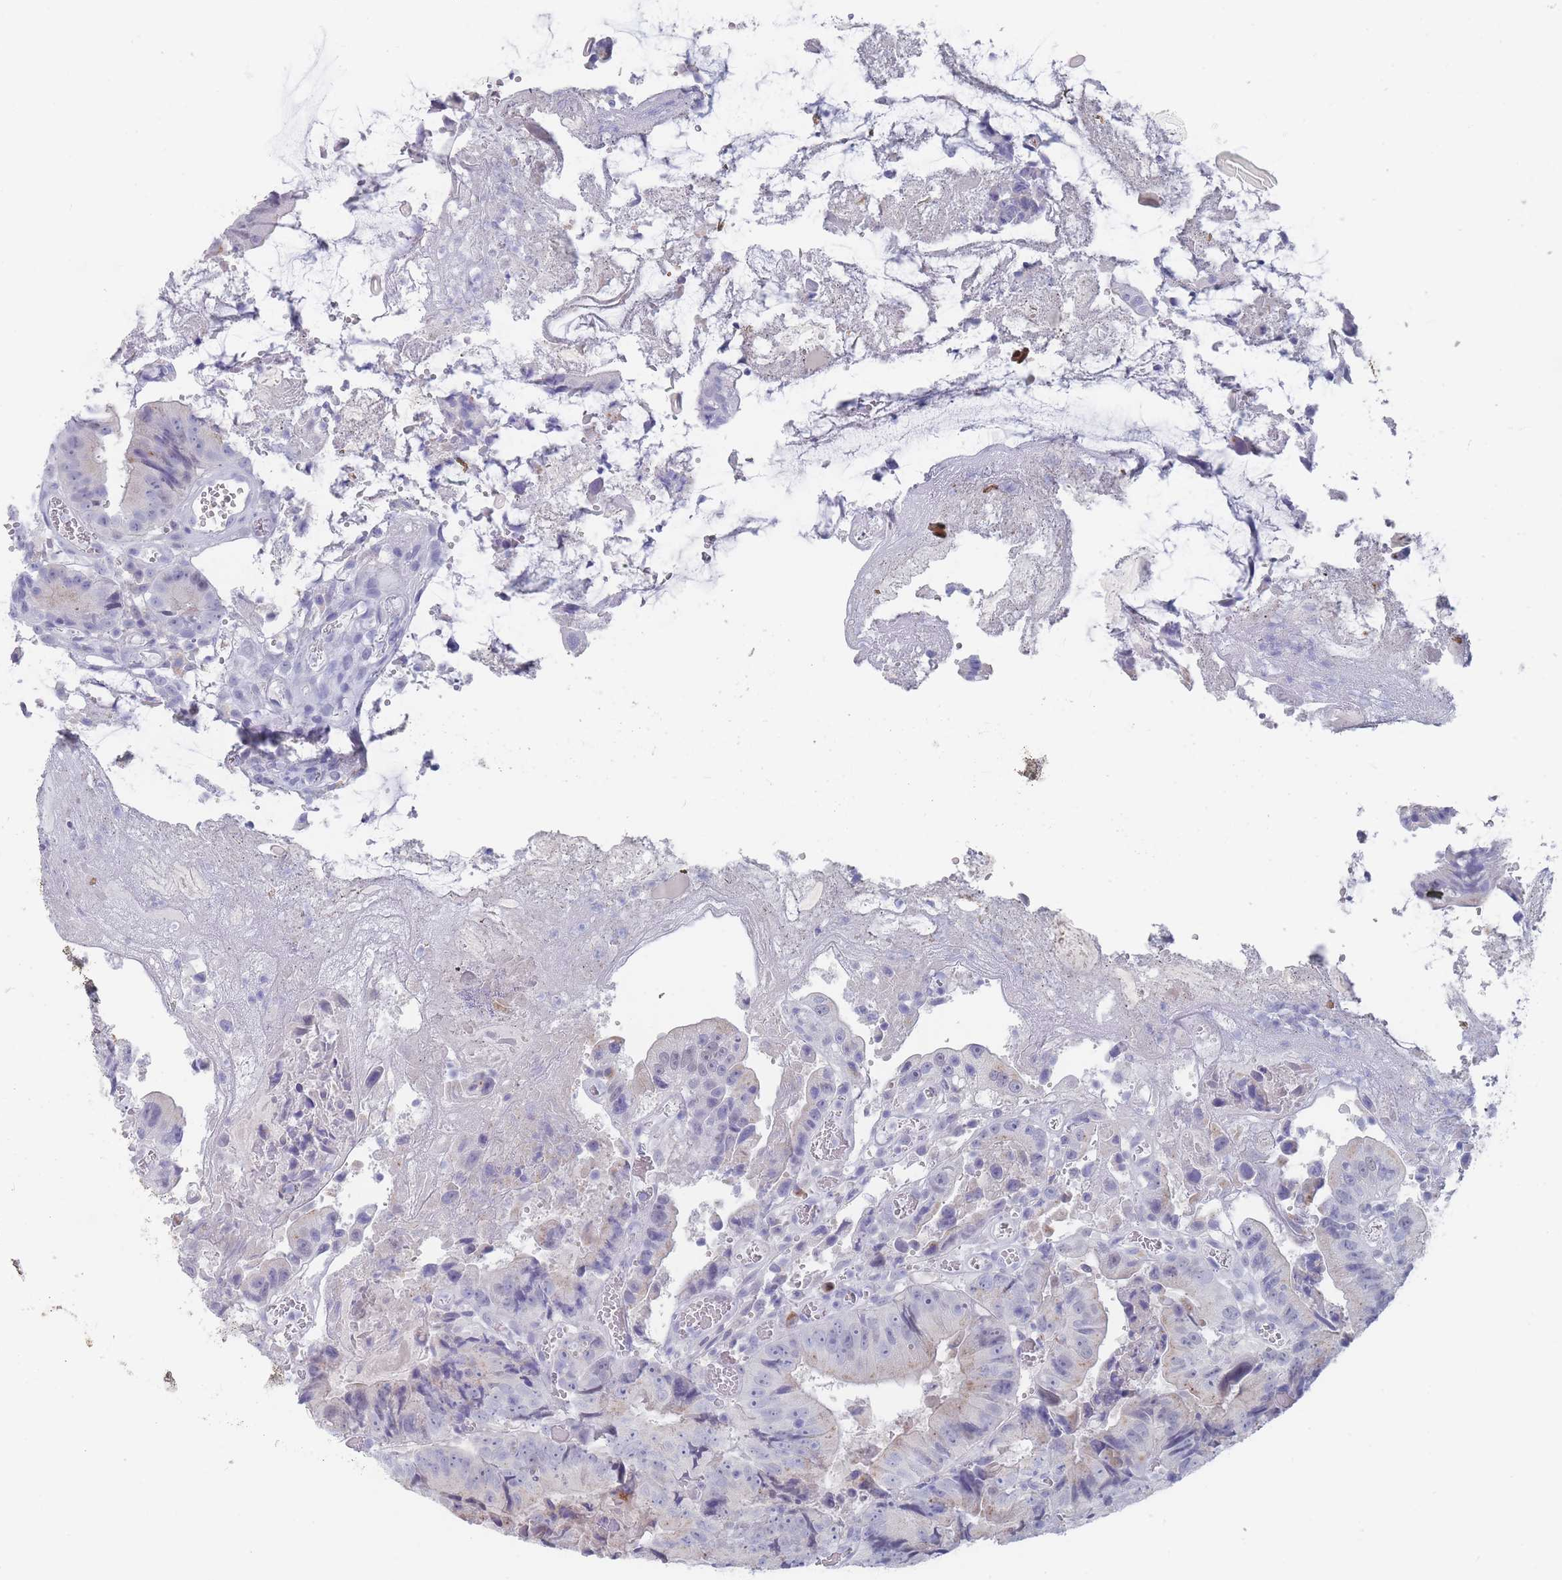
{"staining": {"intensity": "negative", "quantity": "none", "location": "none"}, "tissue": "colorectal cancer", "cell_type": "Tumor cells", "image_type": "cancer", "snomed": [{"axis": "morphology", "description": "Adenocarcinoma, NOS"}, {"axis": "topography", "description": "Colon"}], "caption": "Immunohistochemical staining of adenocarcinoma (colorectal) shows no significant staining in tumor cells.", "gene": "CYP51A1", "patient": {"sex": "female", "age": 86}}